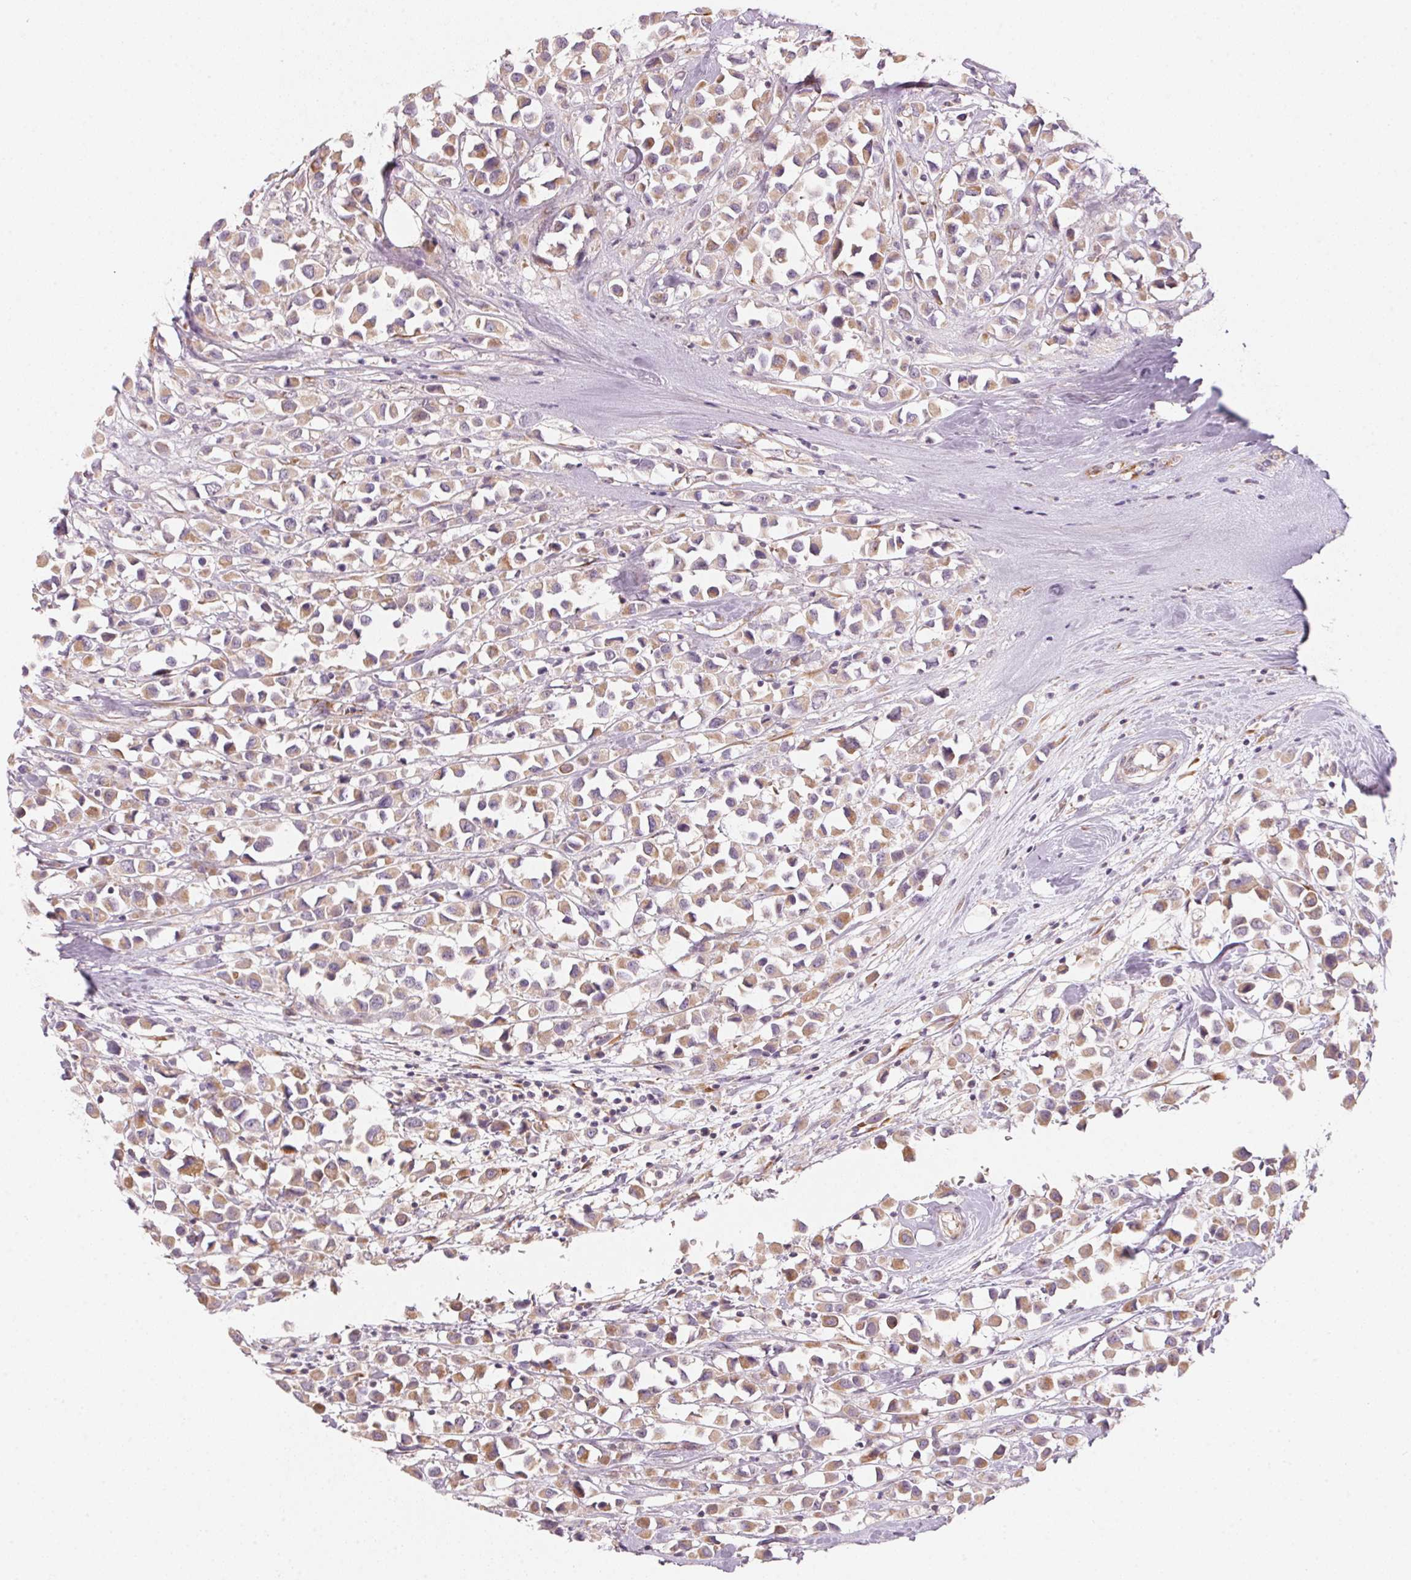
{"staining": {"intensity": "weak", "quantity": ">75%", "location": "cytoplasmic/membranous"}, "tissue": "breast cancer", "cell_type": "Tumor cells", "image_type": "cancer", "snomed": [{"axis": "morphology", "description": "Duct carcinoma"}, {"axis": "topography", "description": "Breast"}], "caption": "This micrograph demonstrates immunohistochemistry (IHC) staining of human breast cancer (infiltrating ductal carcinoma), with low weak cytoplasmic/membranous expression in about >75% of tumor cells.", "gene": "BLOC1S2", "patient": {"sex": "female", "age": 61}}